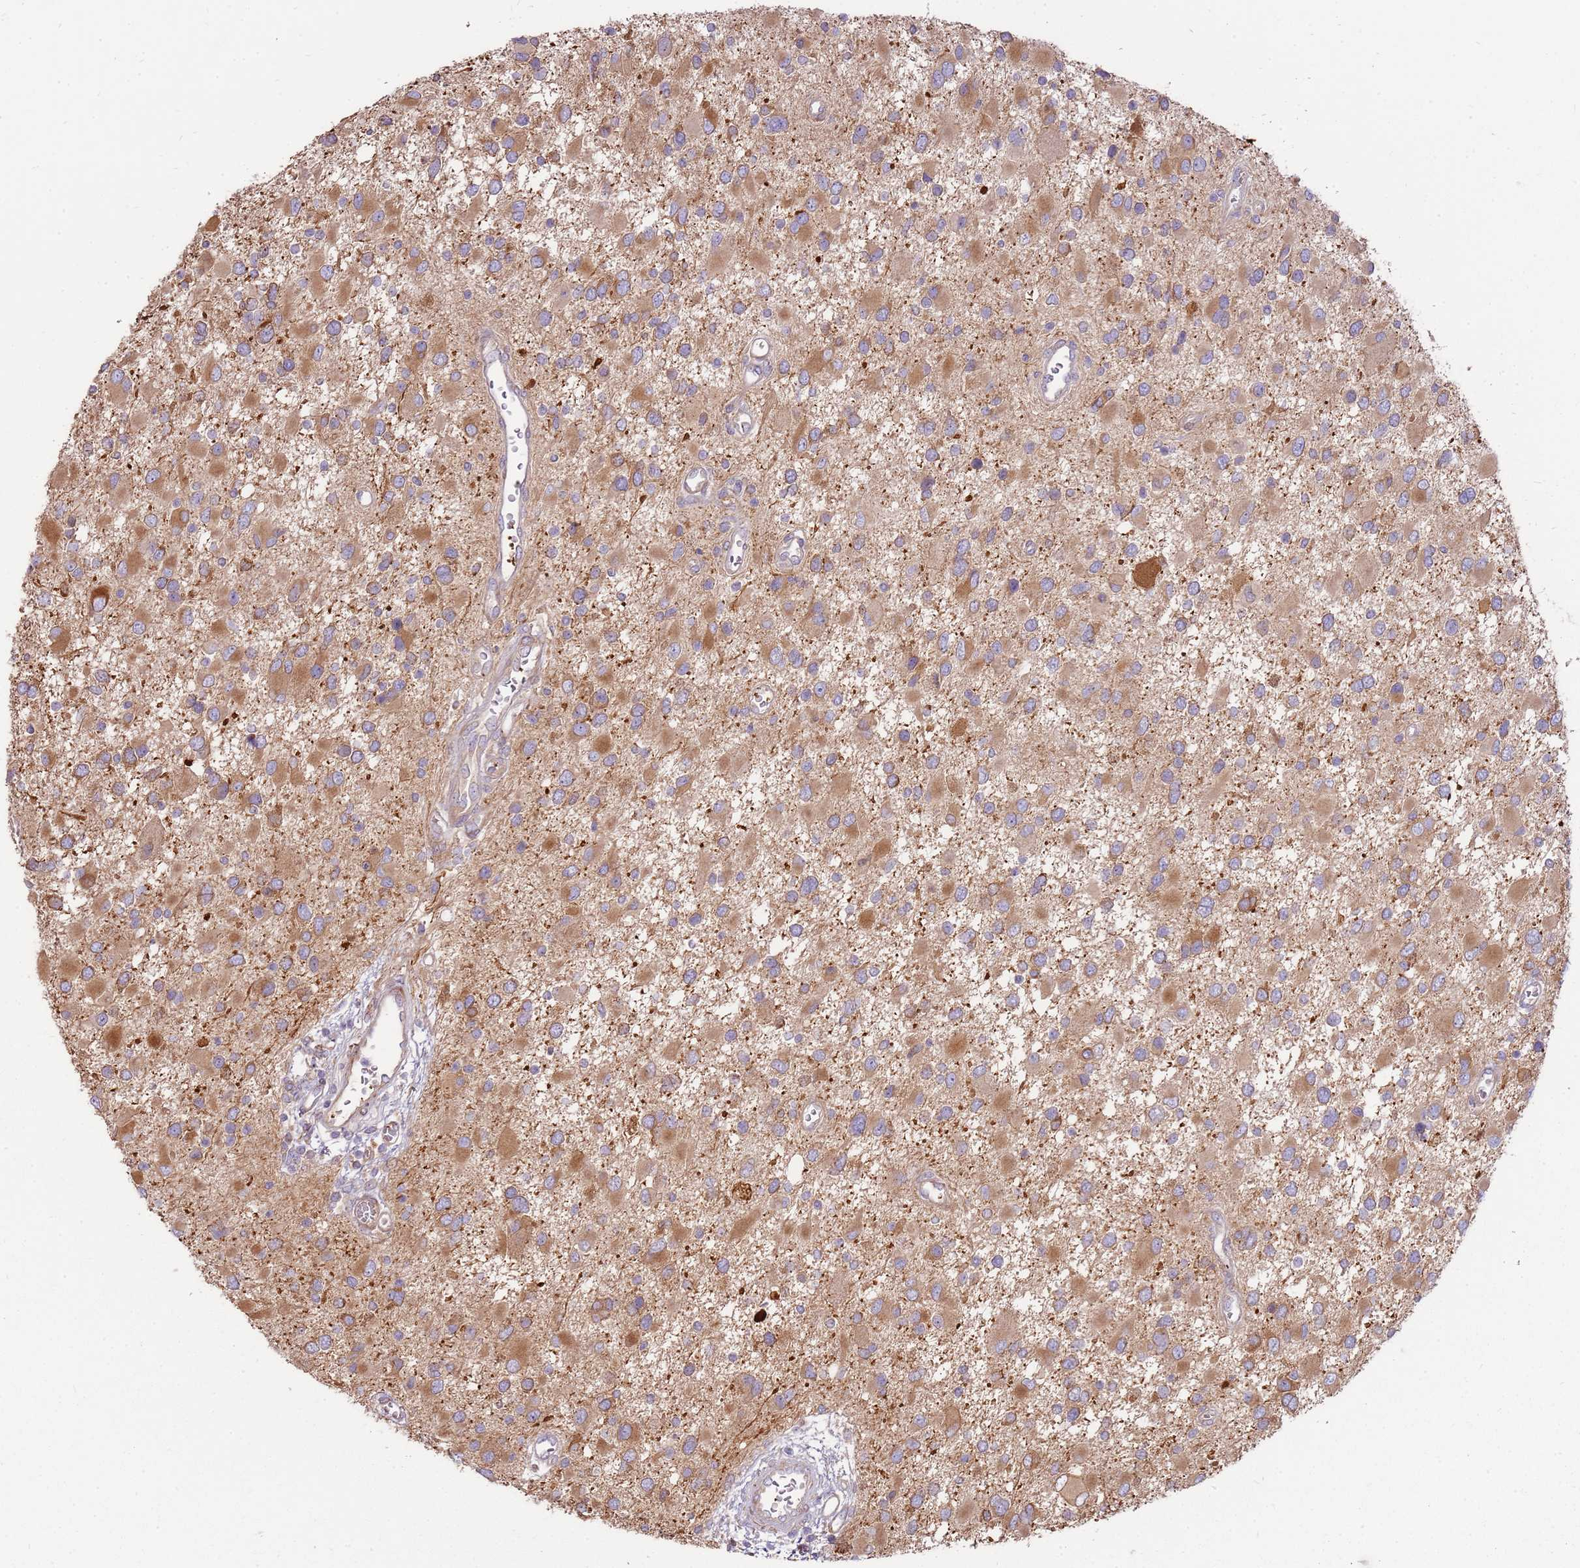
{"staining": {"intensity": "moderate", "quantity": "25%-75%", "location": "cytoplasmic/membranous"}, "tissue": "glioma", "cell_type": "Tumor cells", "image_type": "cancer", "snomed": [{"axis": "morphology", "description": "Glioma, malignant, High grade"}, {"axis": "topography", "description": "Brain"}], "caption": "Immunohistochemical staining of human malignant glioma (high-grade) reveals moderate cytoplasmic/membranous protein staining in about 25%-75% of tumor cells.", "gene": "EMC1", "patient": {"sex": "male", "age": 53}}